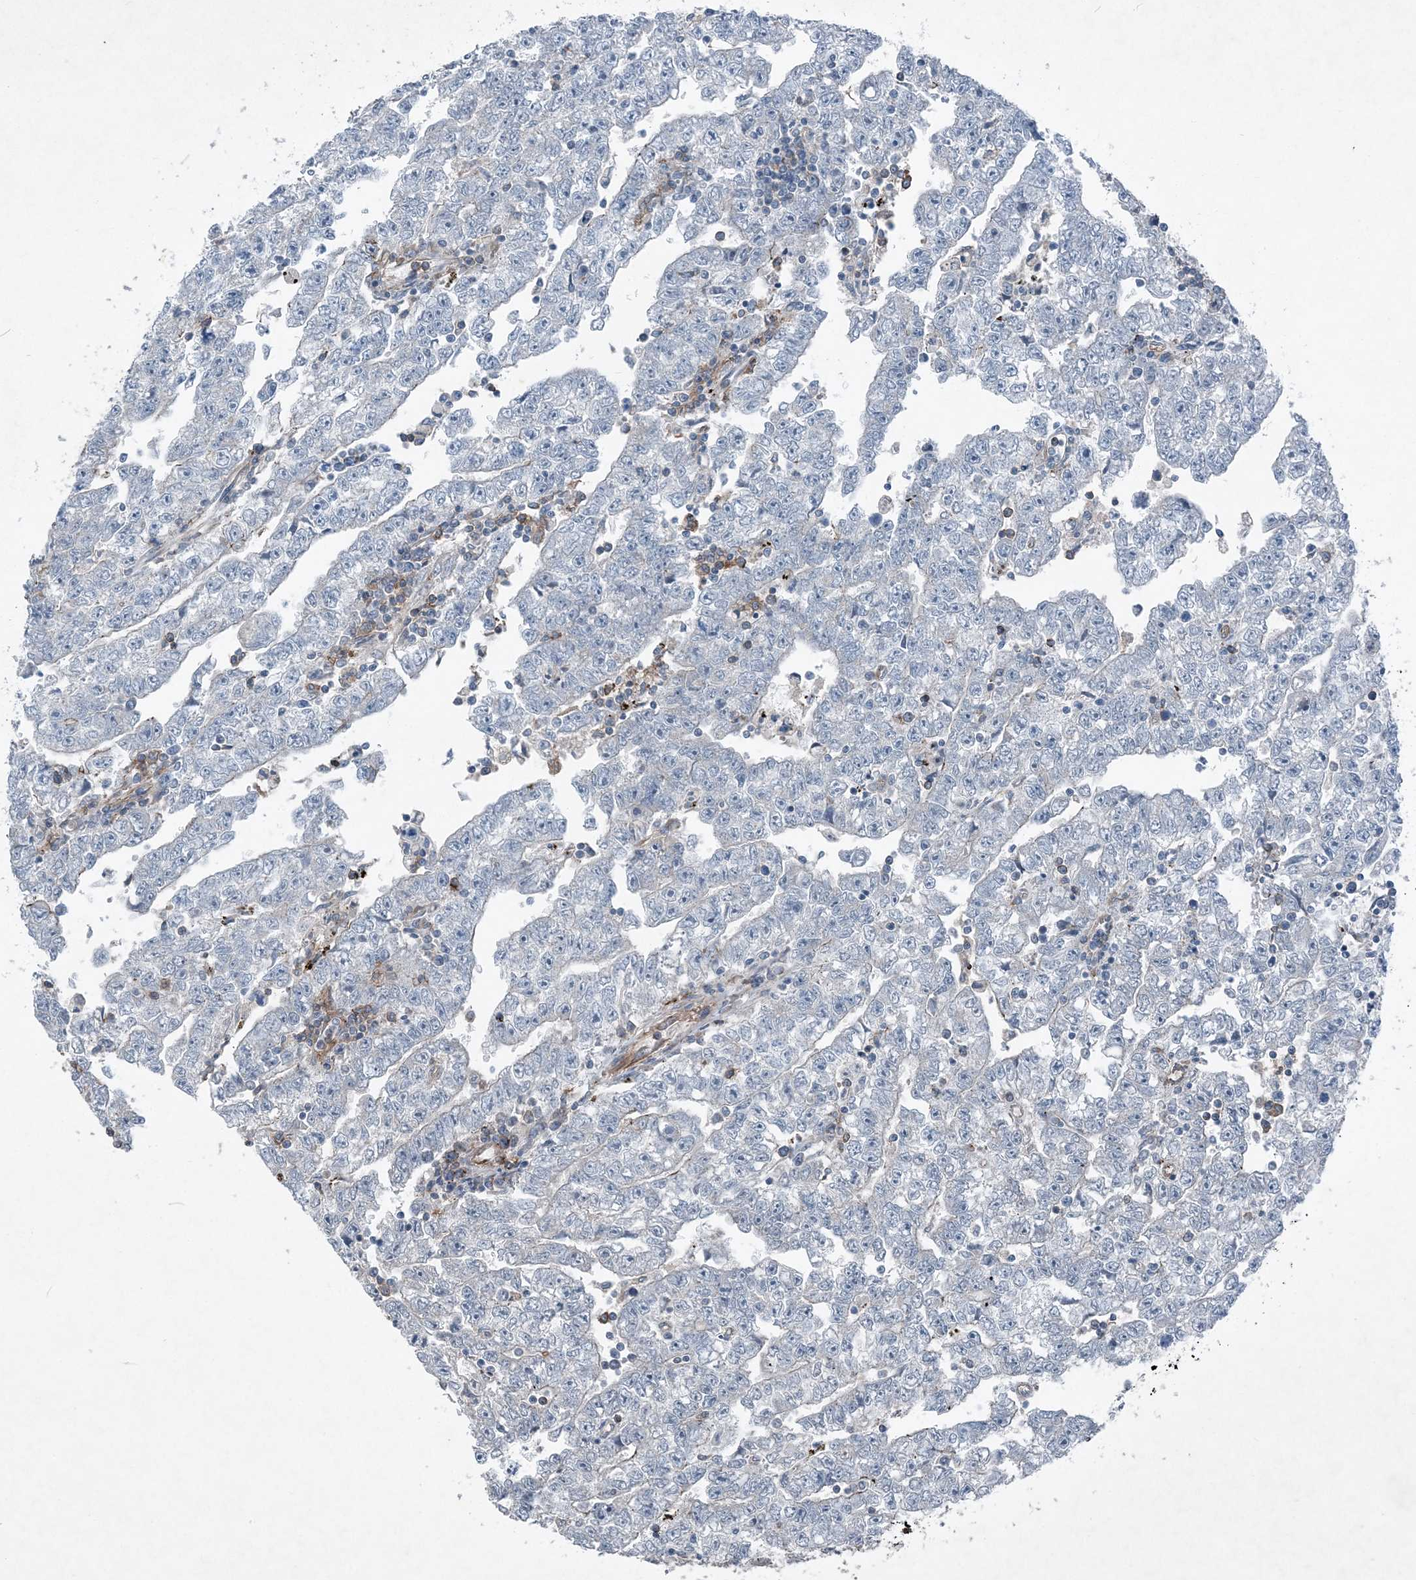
{"staining": {"intensity": "negative", "quantity": "none", "location": "none"}, "tissue": "testis cancer", "cell_type": "Tumor cells", "image_type": "cancer", "snomed": [{"axis": "morphology", "description": "Carcinoma, Embryonal, NOS"}, {"axis": "topography", "description": "Testis"}], "caption": "High magnification brightfield microscopy of embryonal carcinoma (testis) stained with DAB (3,3'-diaminobenzidine) (brown) and counterstained with hematoxylin (blue): tumor cells show no significant expression.", "gene": "DGUOK", "patient": {"sex": "male", "age": 25}}